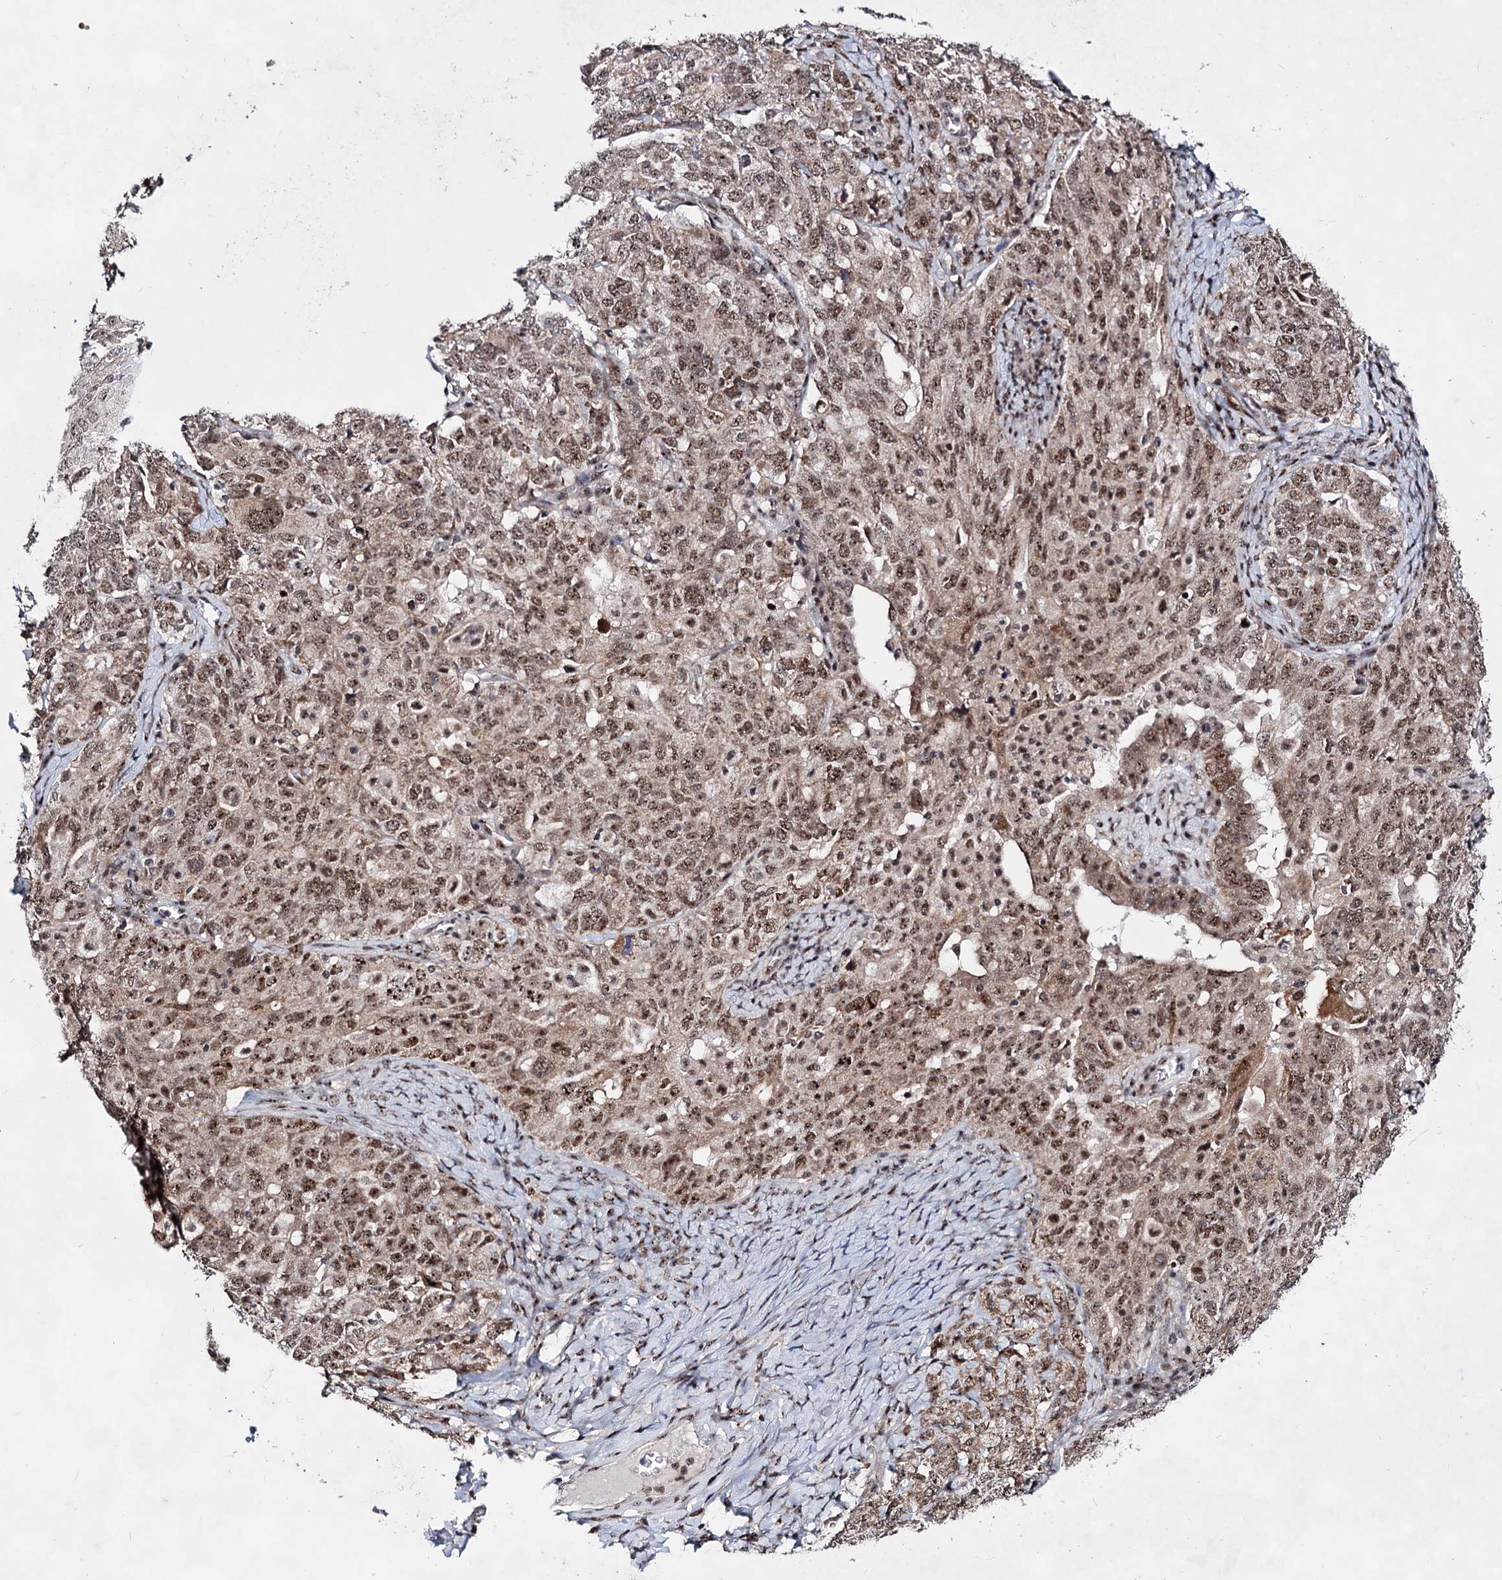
{"staining": {"intensity": "moderate", "quantity": ">75%", "location": "cytoplasmic/membranous,nuclear"}, "tissue": "ovarian cancer", "cell_type": "Tumor cells", "image_type": "cancer", "snomed": [{"axis": "morphology", "description": "Carcinoma, endometroid"}, {"axis": "topography", "description": "Ovary"}], "caption": "Ovarian endometroid carcinoma stained with a brown dye displays moderate cytoplasmic/membranous and nuclear positive positivity in about >75% of tumor cells.", "gene": "EXOSC10", "patient": {"sex": "female", "age": 62}}